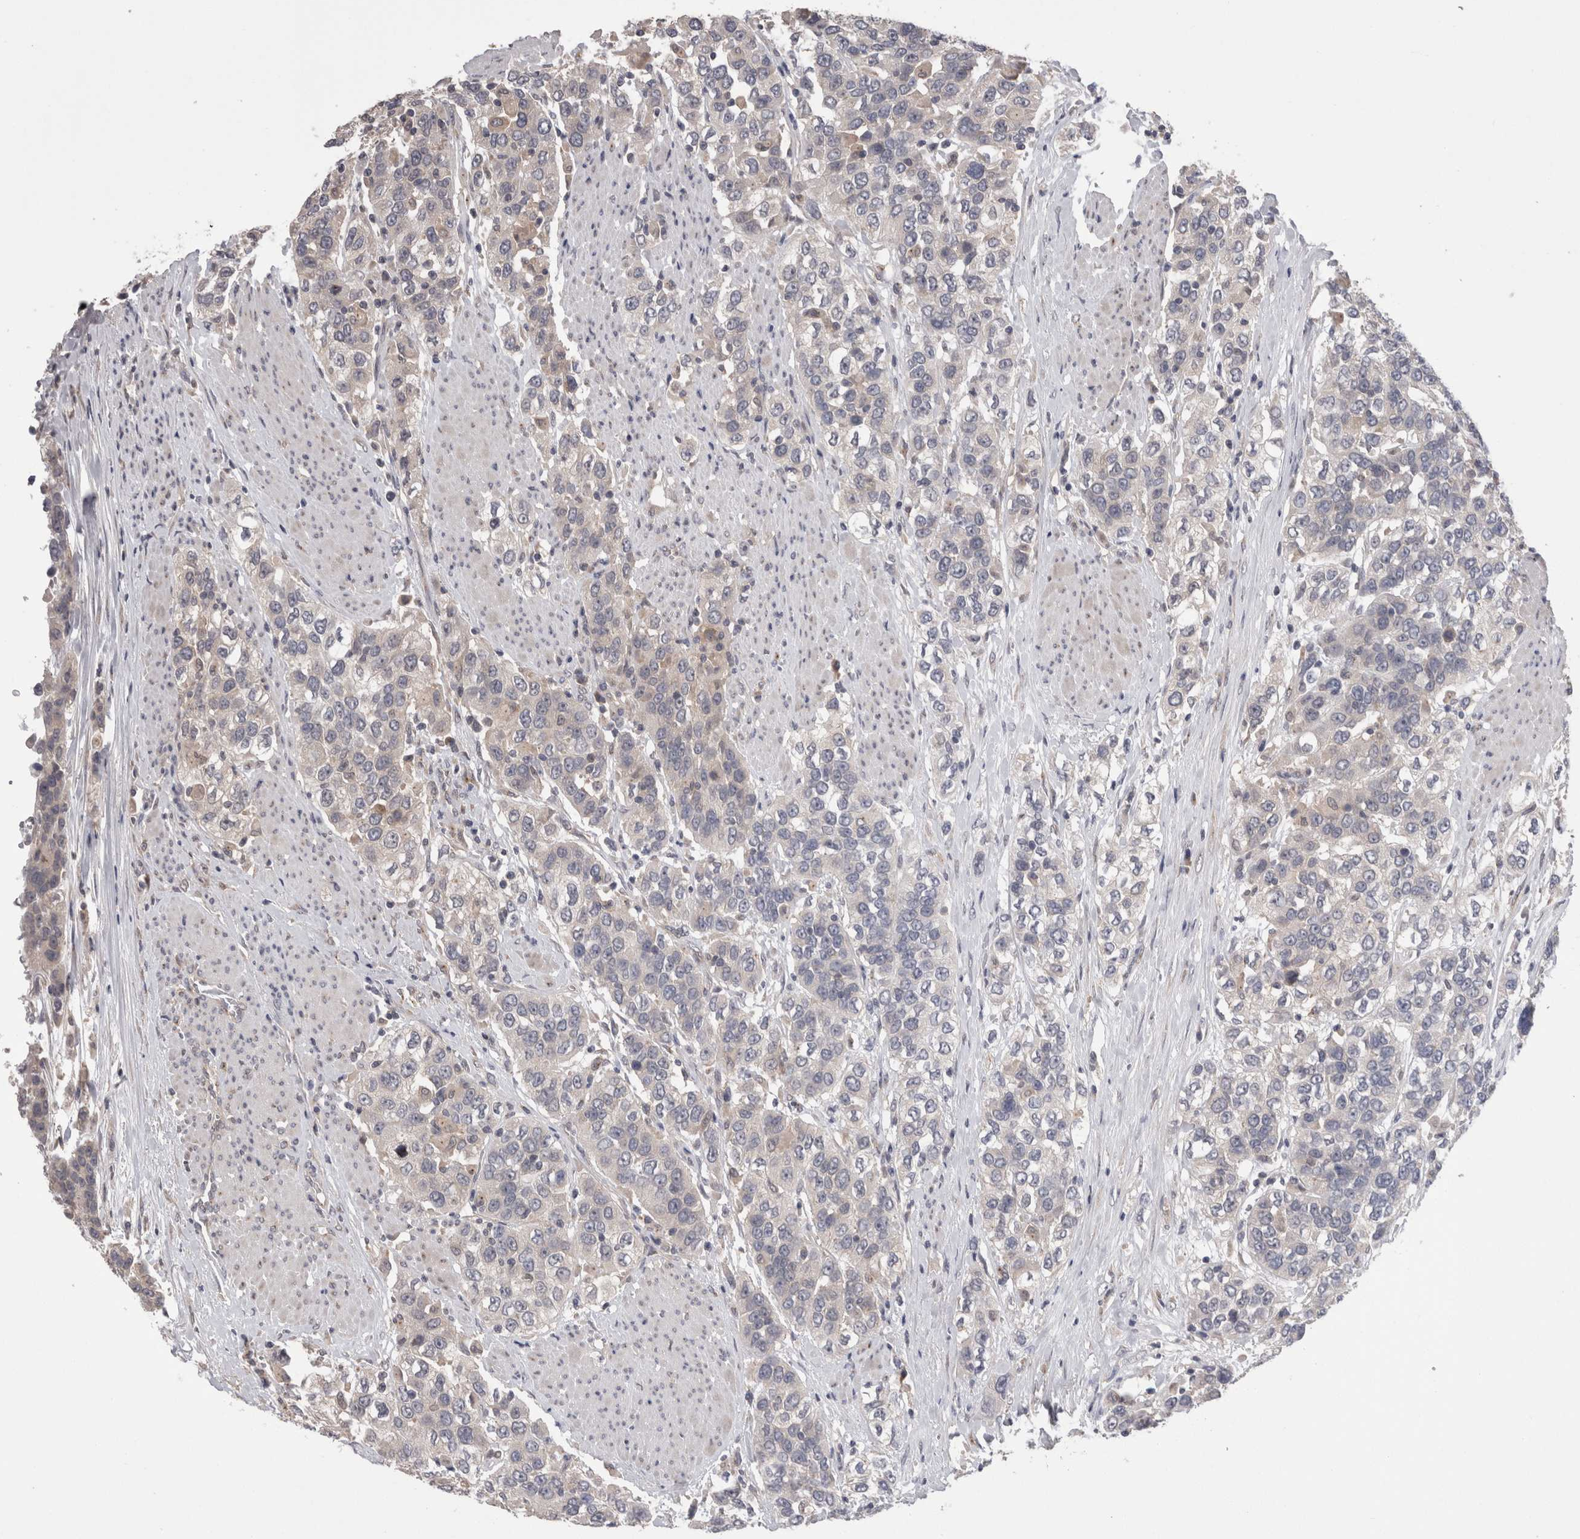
{"staining": {"intensity": "negative", "quantity": "none", "location": "none"}, "tissue": "urothelial cancer", "cell_type": "Tumor cells", "image_type": "cancer", "snomed": [{"axis": "morphology", "description": "Urothelial carcinoma, High grade"}, {"axis": "topography", "description": "Urinary bladder"}], "caption": "High magnification brightfield microscopy of urothelial cancer stained with DAB (brown) and counterstained with hematoxylin (blue): tumor cells show no significant positivity. The staining is performed using DAB (3,3'-diaminobenzidine) brown chromogen with nuclei counter-stained in using hematoxylin.", "gene": "DCTN6", "patient": {"sex": "female", "age": 80}}